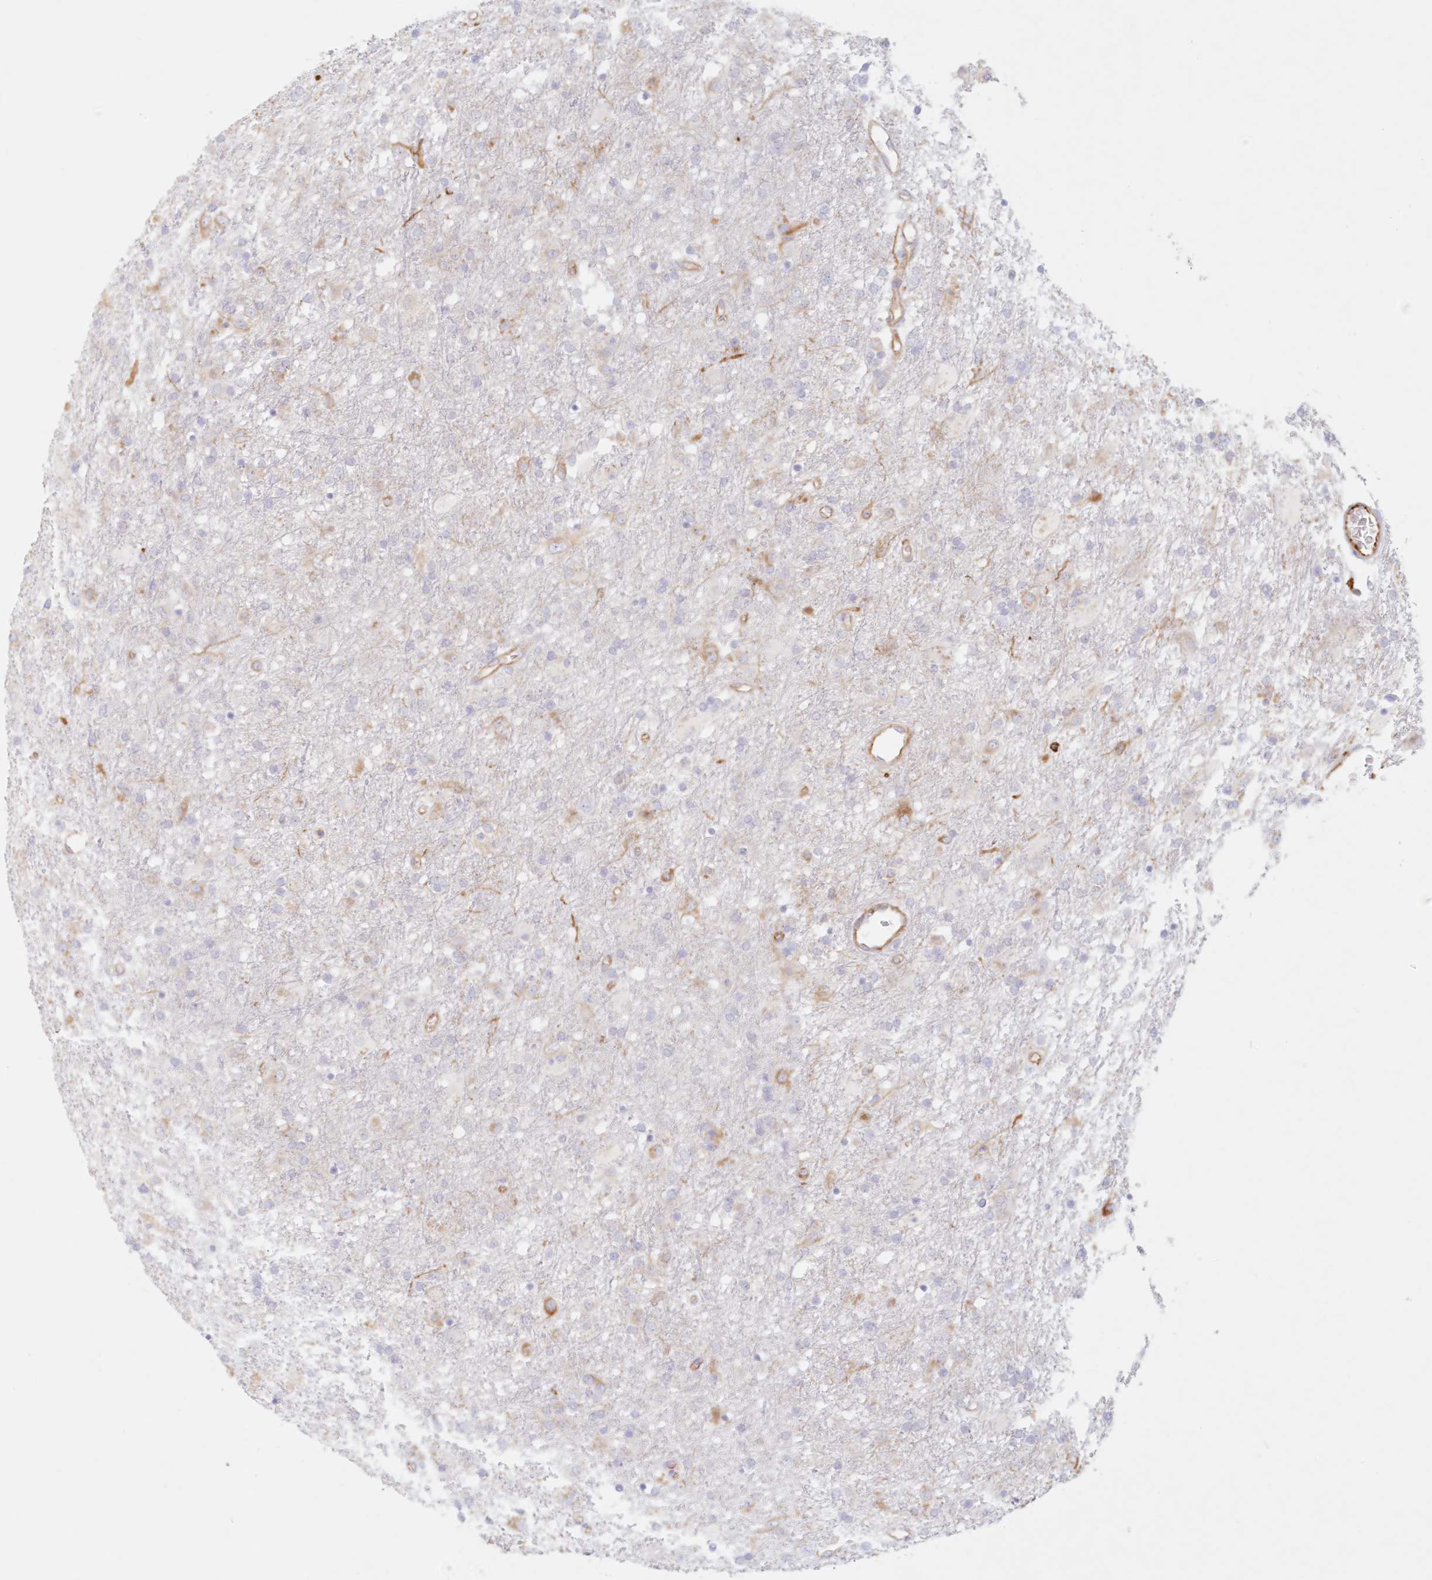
{"staining": {"intensity": "negative", "quantity": "none", "location": "none"}, "tissue": "glioma", "cell_type": "Tumor cells", "image_type": "cancer", "snomed": [{"axis": "morphology", "description": "Glioma, malignant, Low grade"}, {"axis": "topography", "description": "Brain"}], "caption": "This is an immunohistochemistry (IHC) image of malignant glioma (low-grade). There is no staining in tumor cells.", "gene": "DMRTB1", "patient": {"sex": "male", "age": 65}}